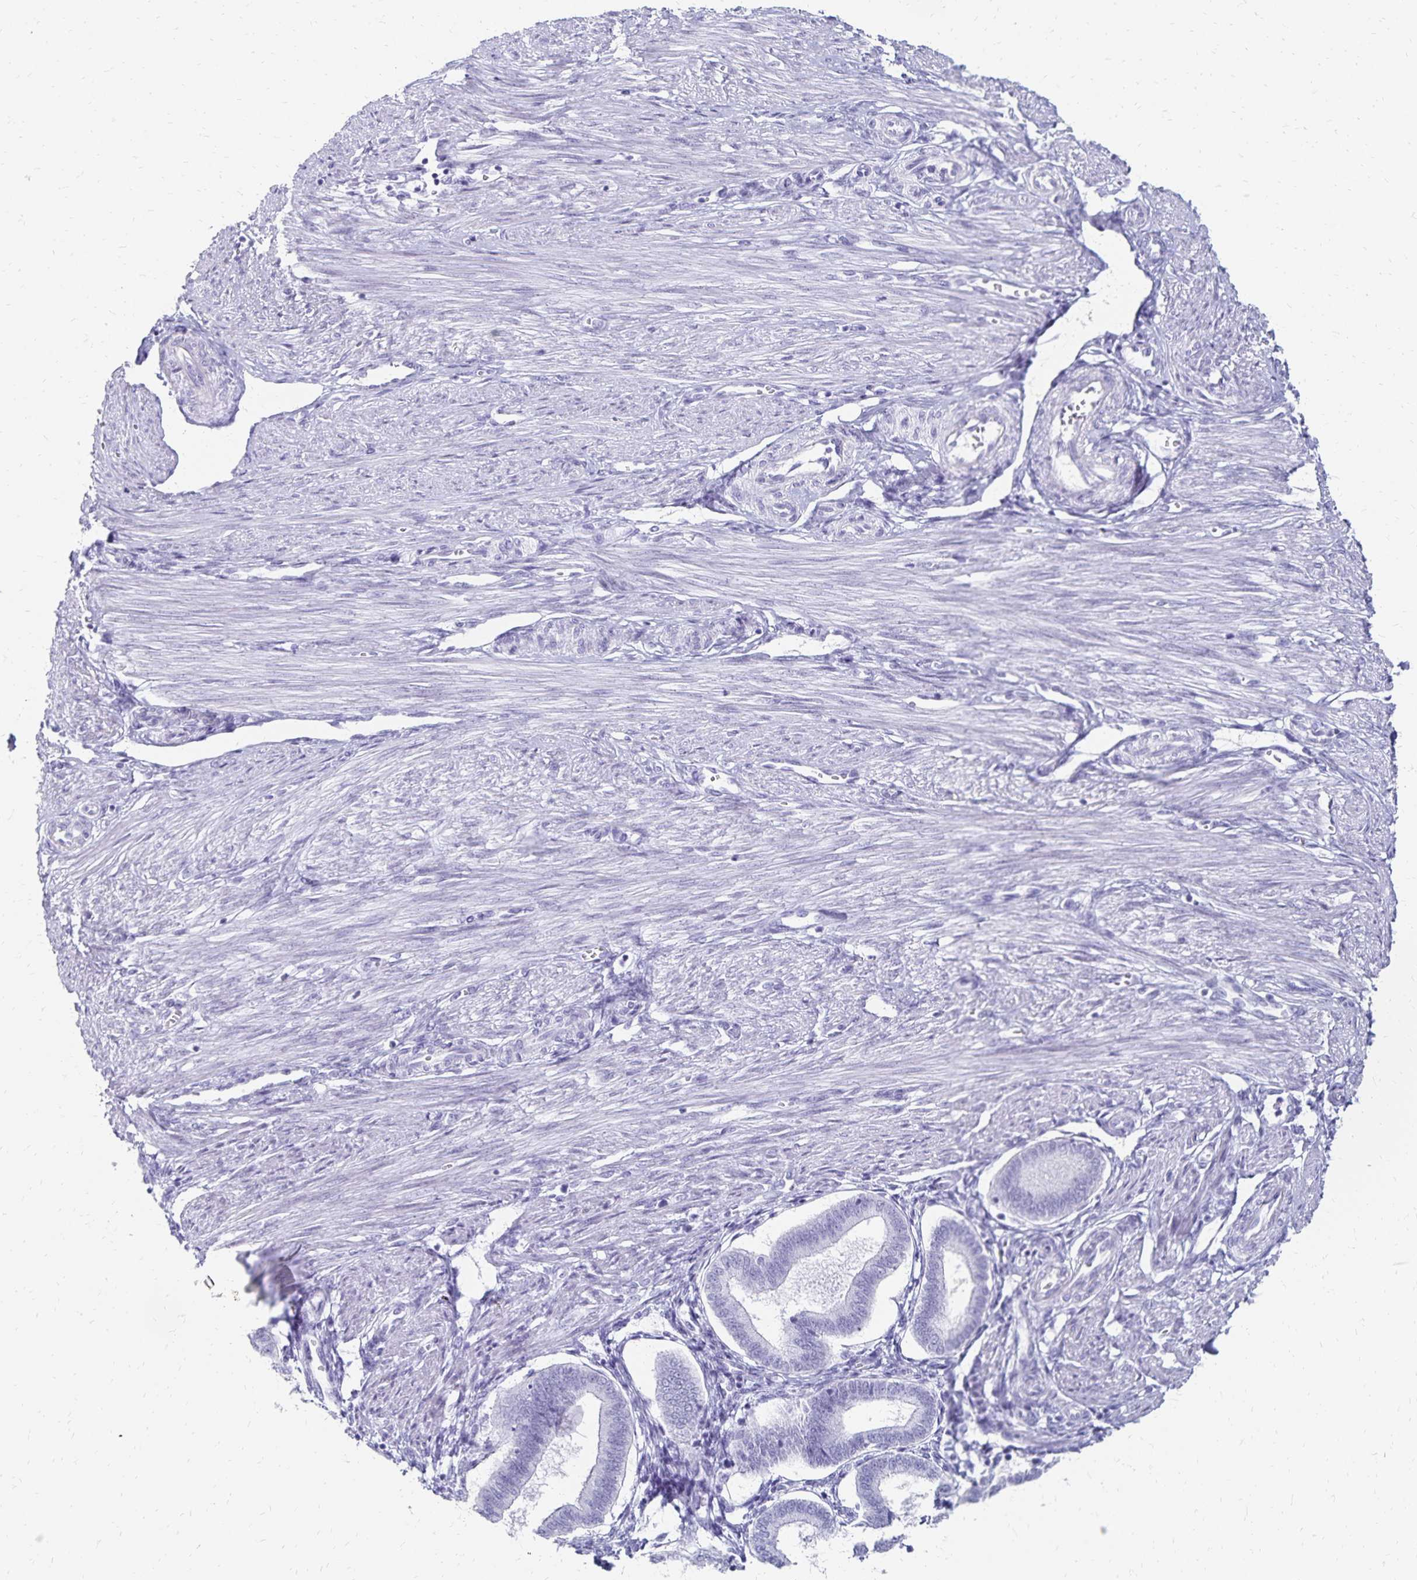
{"staining": {"intensity": "negative", "quantity": "none", "location": "none"}, "tissue": "endometrium", "cell_type": "Cells in endometrial stroma", "image_type": "normal", "snomed": [{"axis": "morphology", "description": "Normal tissue, NOS"}, {"axis": "topography", "description": "Endometrium"}], "caption": "An IHC image of normal endometrium is shown. There is no staining in cells in endometrial stroma of endometrium. (Stains: DAB IHC with hematoxylin counter stain, Microscopy: brightfield microscopy at high magnification).", "gene": "GIP", "patient": {"sex": "female", "age": 24}}